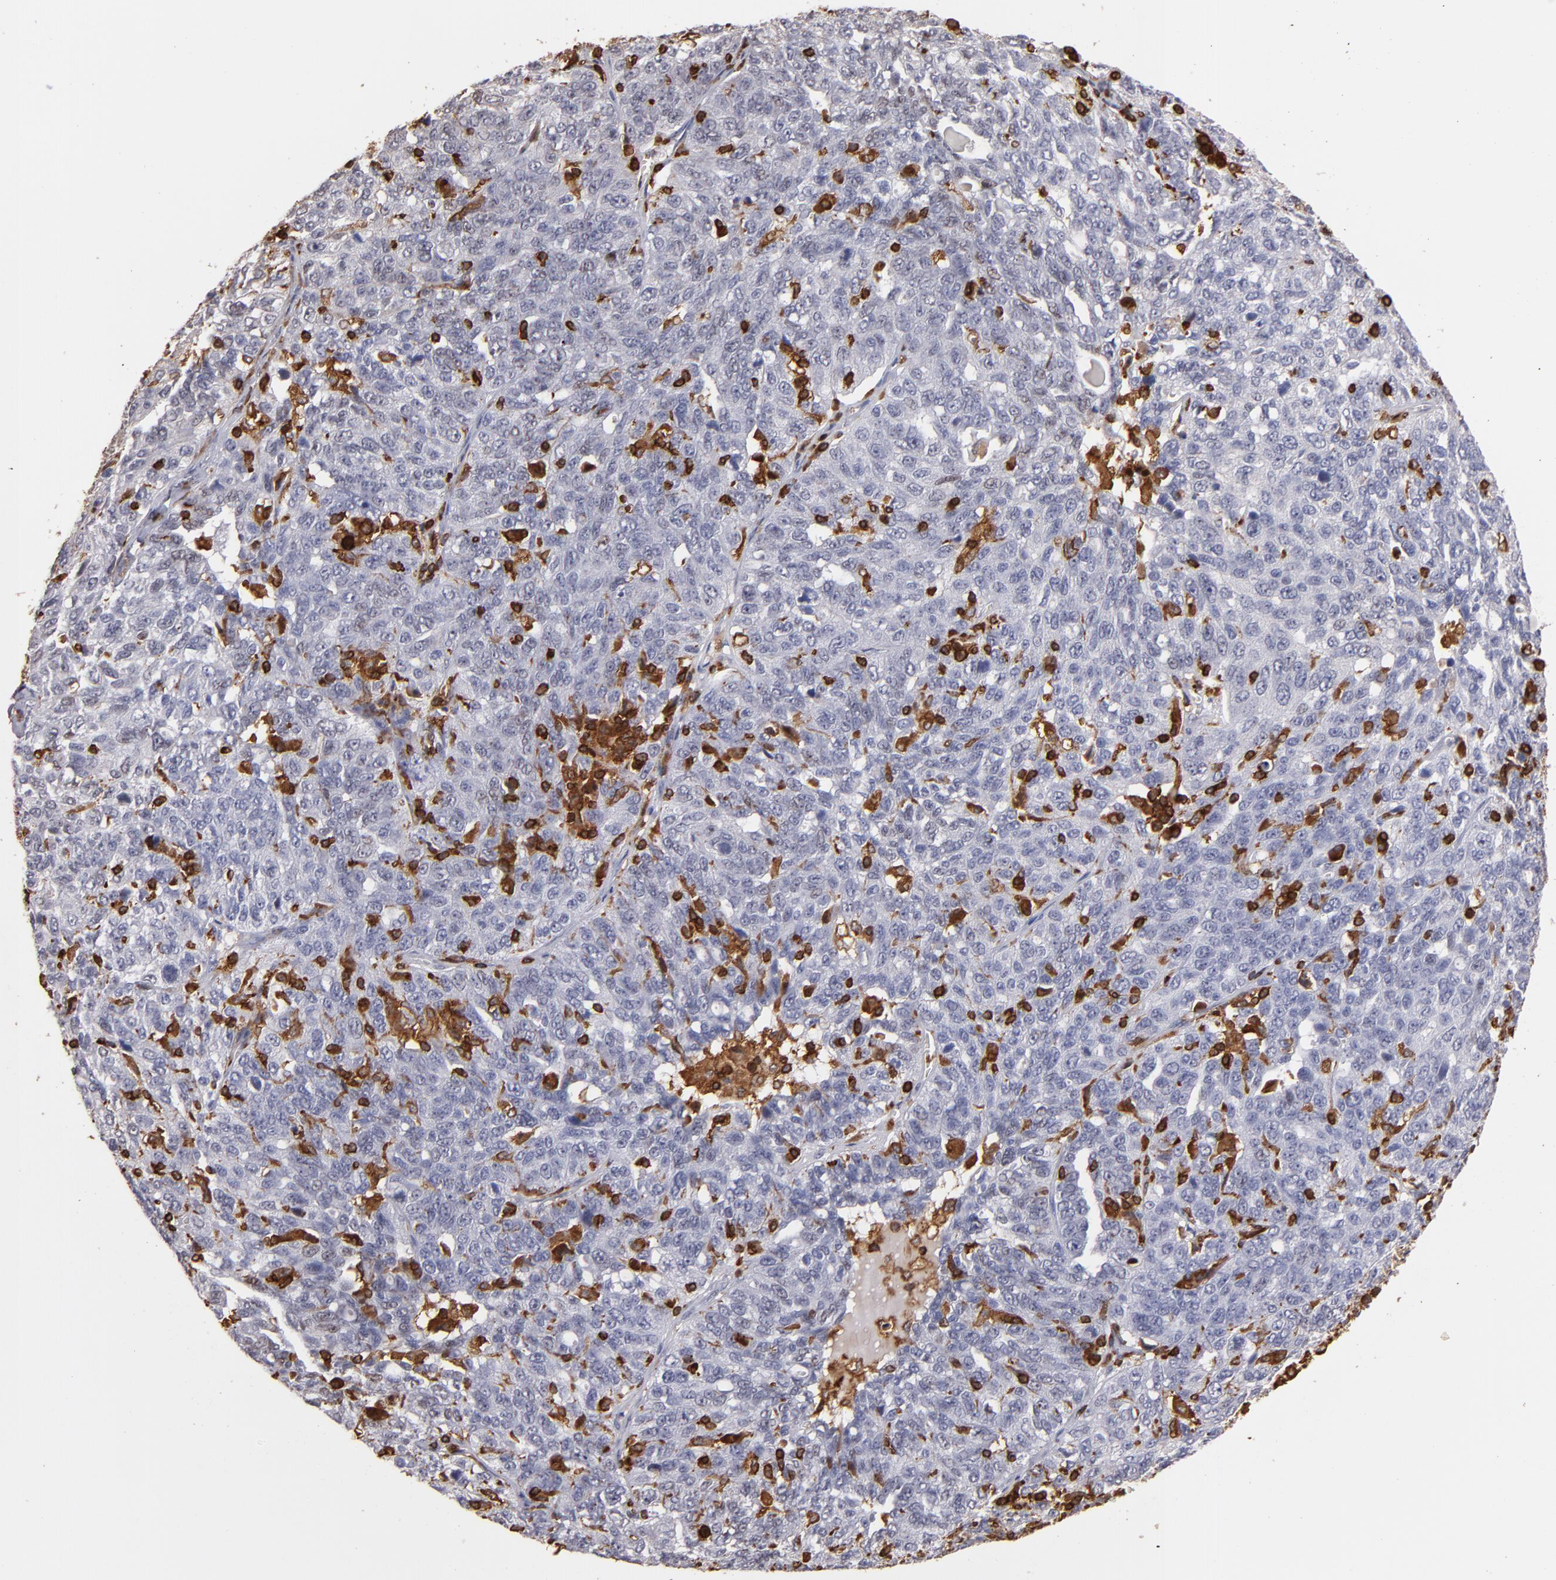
{"staining": {"intensity": "negative", "quantity": "none", "location": "none"}, "tissue": "ovarian cancer", "cell_type": "Tumor cells", "image_type": "cancer", "snomed": [{"axis": "morphology", "description": "Cystadenocarcinoma, serous, NOS"}, {"axis": "topography", "description": "Ovary"}], "caption": "Protein analysis of ovarian serous cystadenocarcinoma reveals no significant positivity in tumor cells.", "gene": "WAS", "patient": {"sex": "female", "age": 71}}